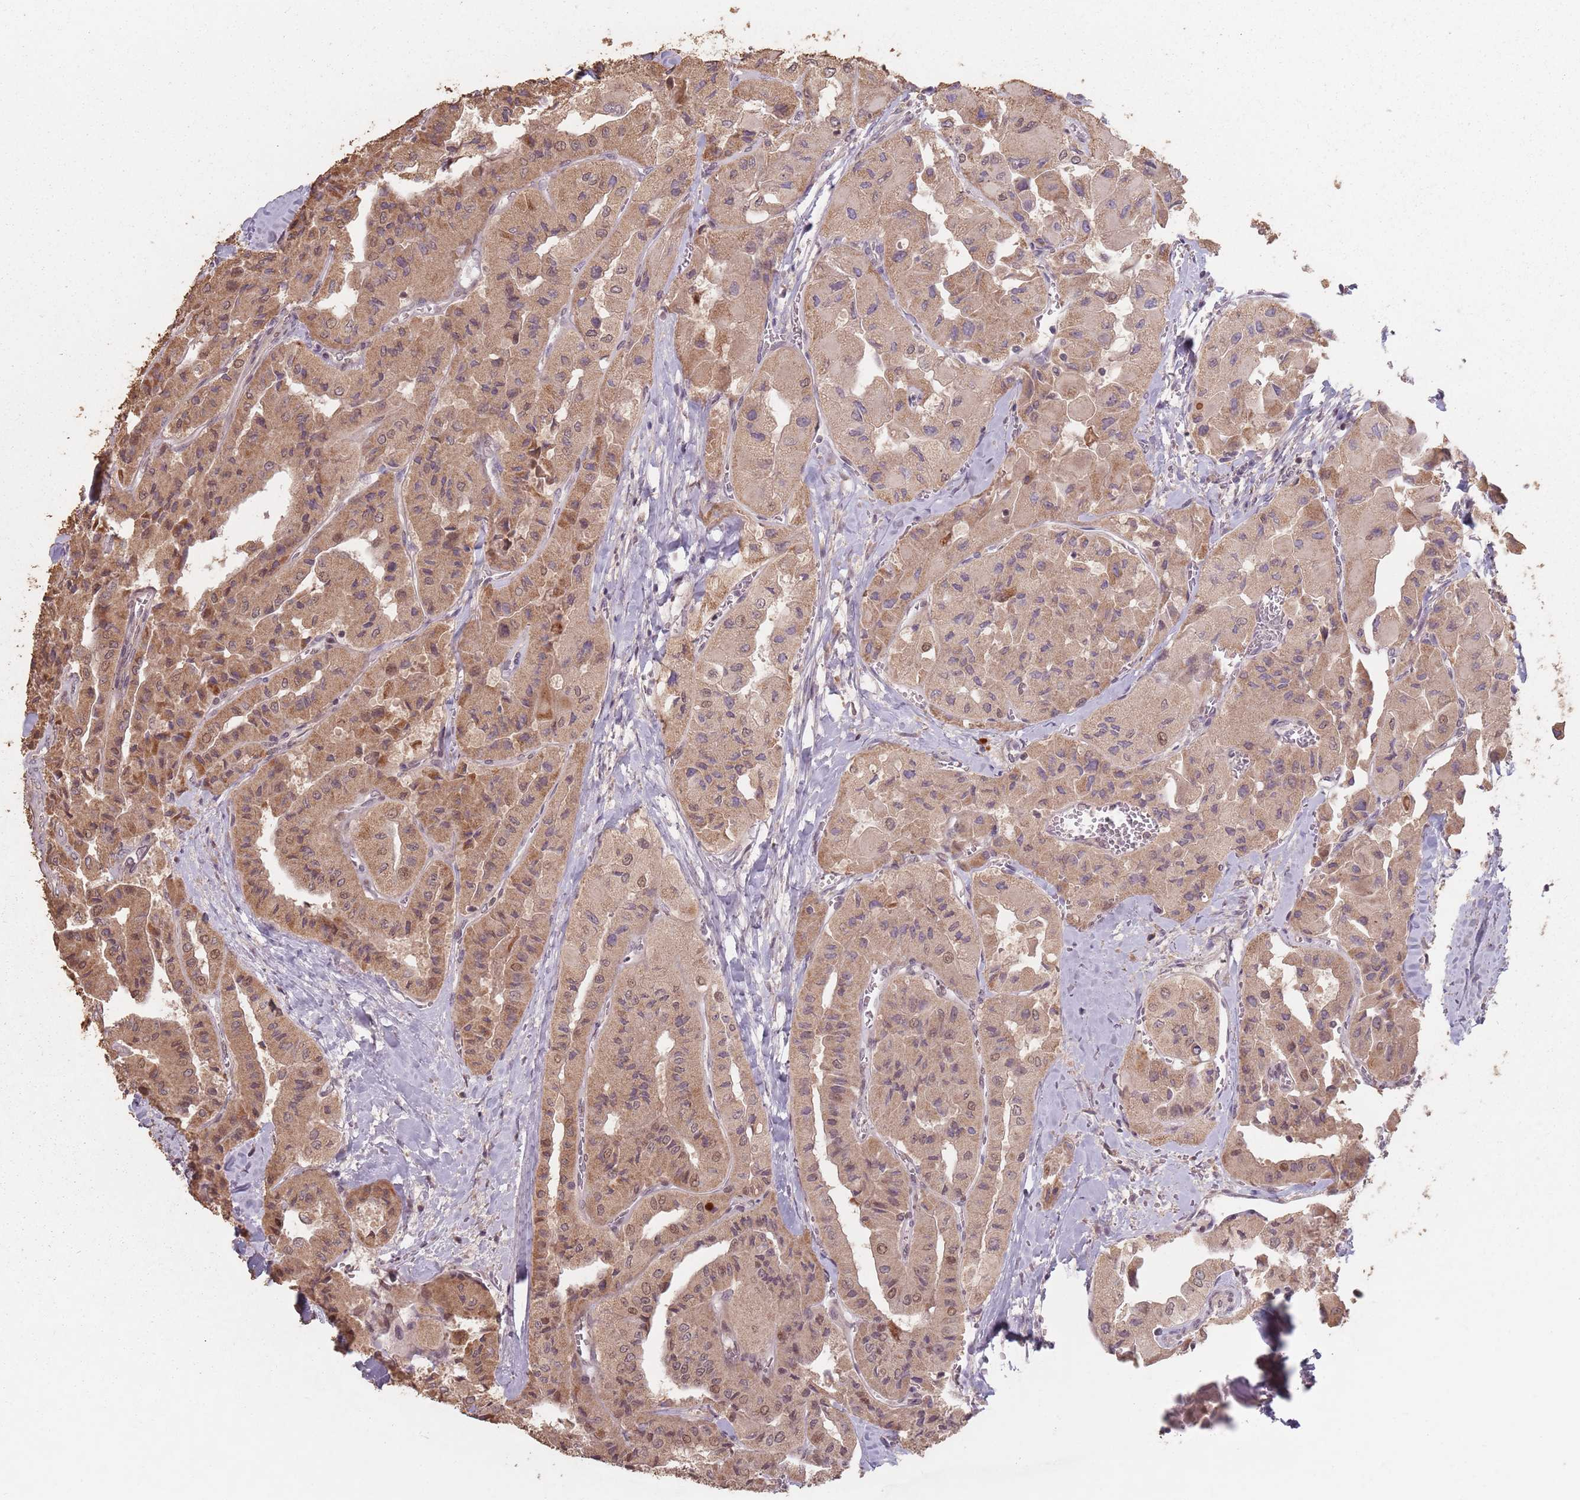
{"staining": {"intensity": "moderate", "quantity": ">75%", "location": "cytoplasmic/membranous,nuclear"}, "tissue": "thyroid cancer", "cell_type": "Tumor cells", "image_type": "cancer", "snomed": [{"axis": "morphology", "description": "Normal tissue, NOS"}, {"axis": "morphology", "description": "Papillary adenocarcinoma, NOS"}, {"axis": "topography", "description": "Thyroid gland"}], "caption": "Immunohistochemical staining of papillary adenocarcinoma (thyroid) shows medium levels of moderate cytoplasmic/membranous and nuclear staining in approximately >75% of tumor cells. (DAB (3,3'-diaminobenzidine) = brown stain, brightfield microscopy at high magnification).", "gene": "VPS52", "patient": {"sex": "female", "age": 59}}